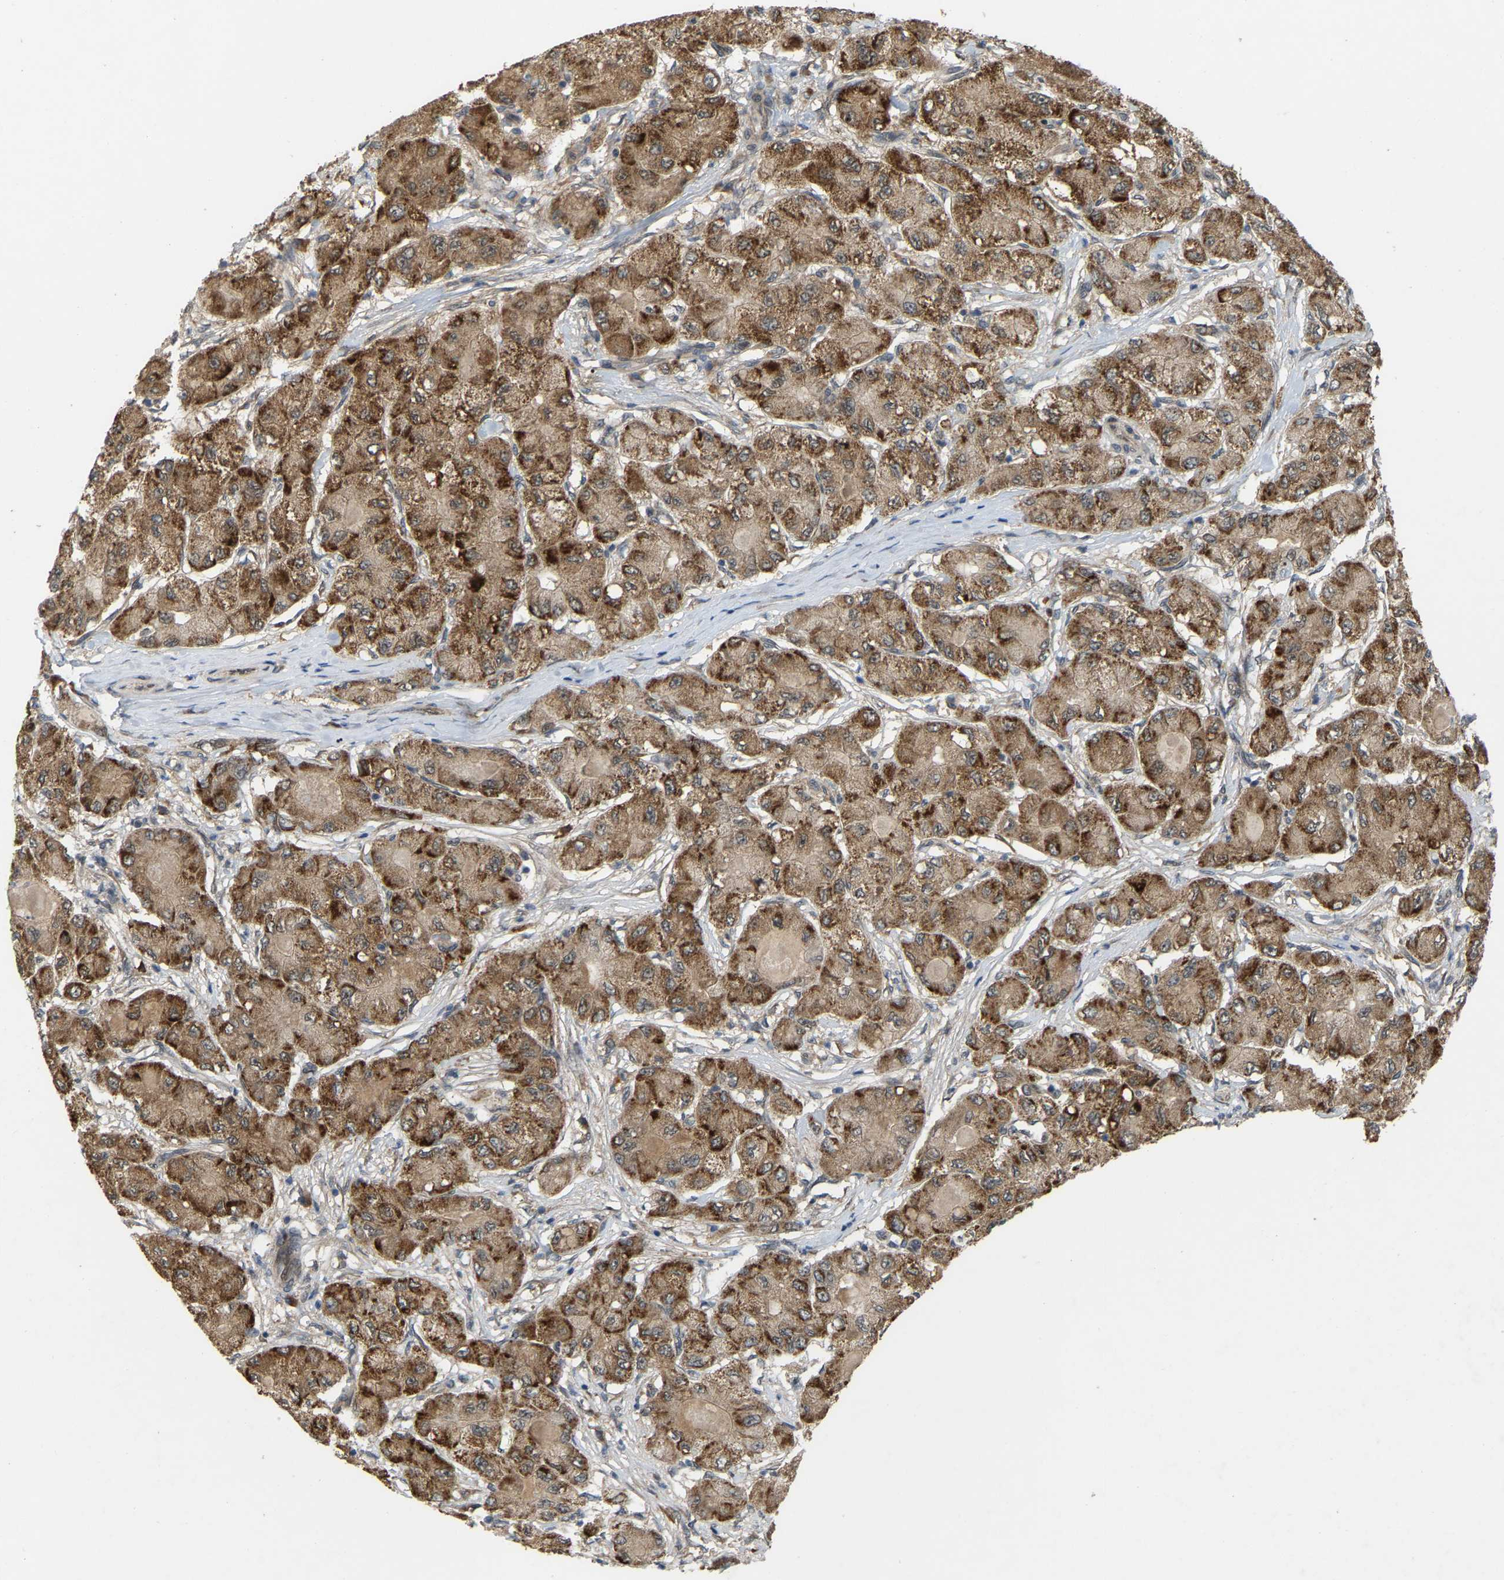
{"staining": {"intensity": "strong", "quantity": ">75%", "location": "cytoplasmic/membranous"}, "tissue": "liver cancer", "cell_type": "Tumor cells", "image_type": "cancer", "snomed": [{"axis": "morphology", "description": "Carcinoma, Hepatocellular, NOS"}, {"axis": "topography", "description": "Liver"}], "caption": "This micrograph shows immunohistochemistry (IHC) staining of human liver cancer (hepatocellular carcinoma), with high strong cytoplasmic/membranous positivity in about >75% of tumor cells.", "gene": "CROT", "patient": {"sex": "male", "age": 80}}